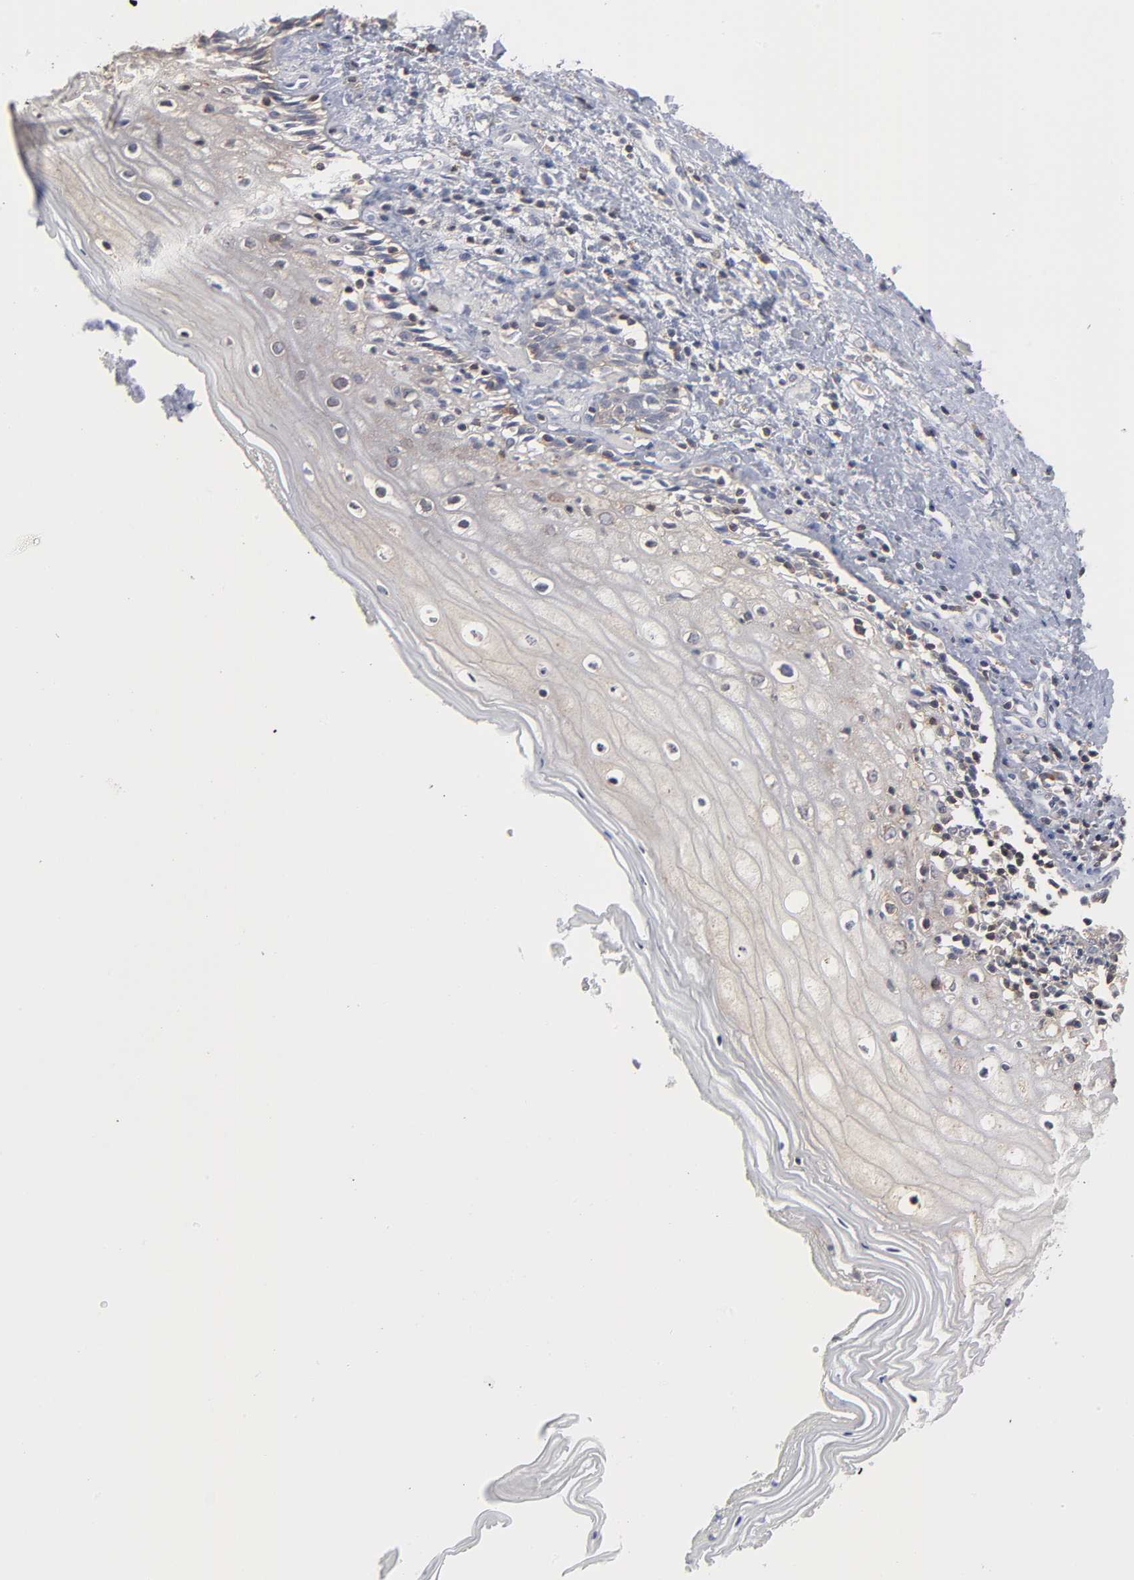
{"staining": {"intensity": "weak", "quantity": "25%-75%", "location": "cytoplasmic/membranous"}, "tissue": "vagina", "cell_type": "Squamous epithelial cells", "image_type": "normal", "snomed": [{"axis": "morphology", "description": "Normal tissue, NOS"}, {"axis": "topography", "description": "Vagina"}], "caption": "Protein staining demonstrates weak cytoplasmic/membranous expression in approximately 25%-75% of squamous epithelial cells in benign vagina.", "gene": "PDLIM2", "patient": {"sex": "female", "age": 46}}